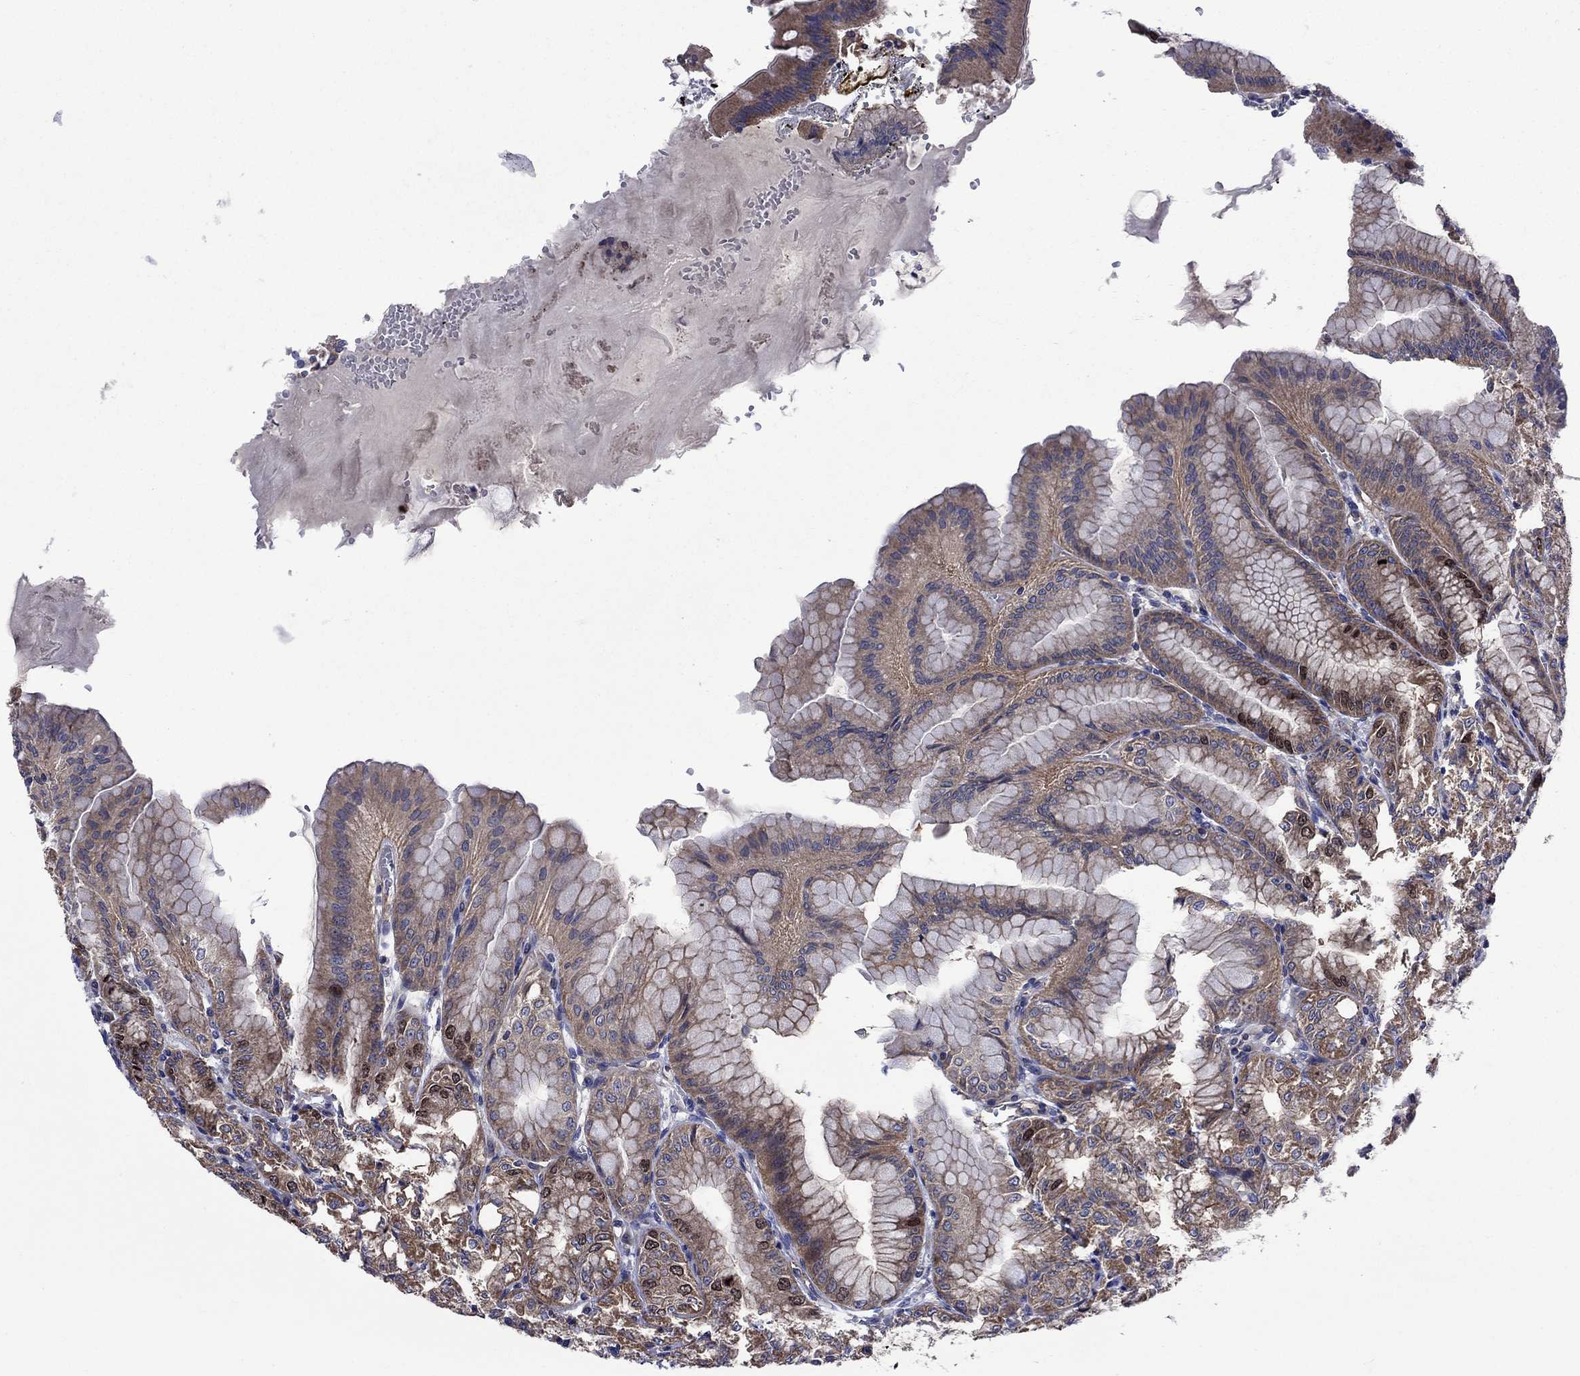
{"staining": {"intensity": "moderate", "quantity": "<25%", "location": "cytoplasmic/membranous"}, "tissue": "stomach", "cell_type": "Glandular cells", "image_type": "normal", "snomed": [{"axis": "morphology", "description": "Normal tissue, NOS"}, {"axis": "topography", "description": "Stomach"}], "caption": "Immunohistochemical staining of benign human stomach displays moderate cytoplasmic/membranous protein staining in approximately <25% of glandular cells.", "gene": "KIF22", "patient": {"sex": "male", "age": 71}}